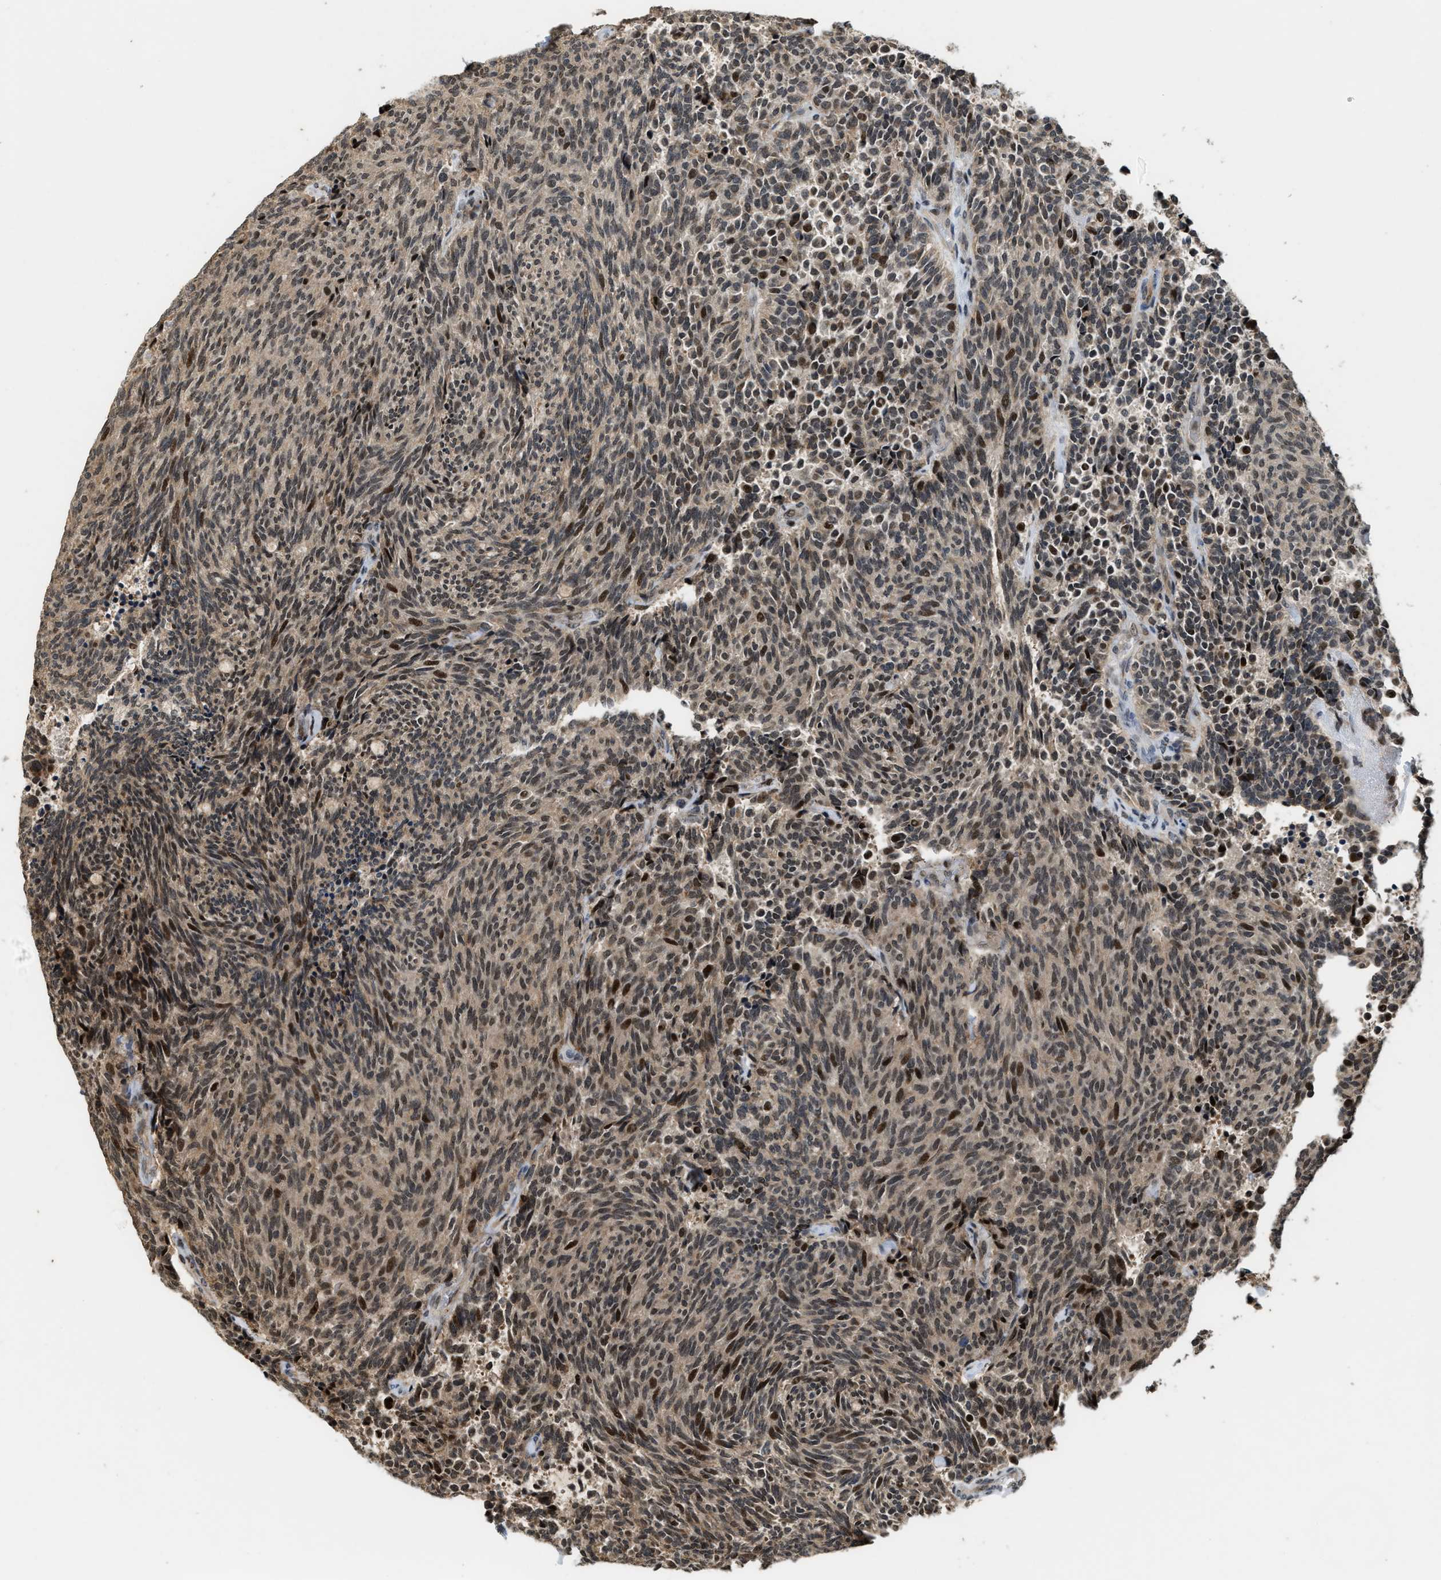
{"staining": {"intensity": "moderate", "quantity": "25%-75%", "location": "nuclear"}, "tissue": "carcinoid", "cell_type": "Tumor cells", "image_type": "cancer", "snomed": [{"axis": "morphology", "description": "Carcinoid, malignant, NOS"}, {"axis": "topography", "description": "Pancreas"}], "caption": "The immunohistochemical stain highlights moderate nuclear positivity in tumor cells of carcinoid tissue.", "gene": "SERTAD2", "patient": {"sex": "female", "age": 54}}